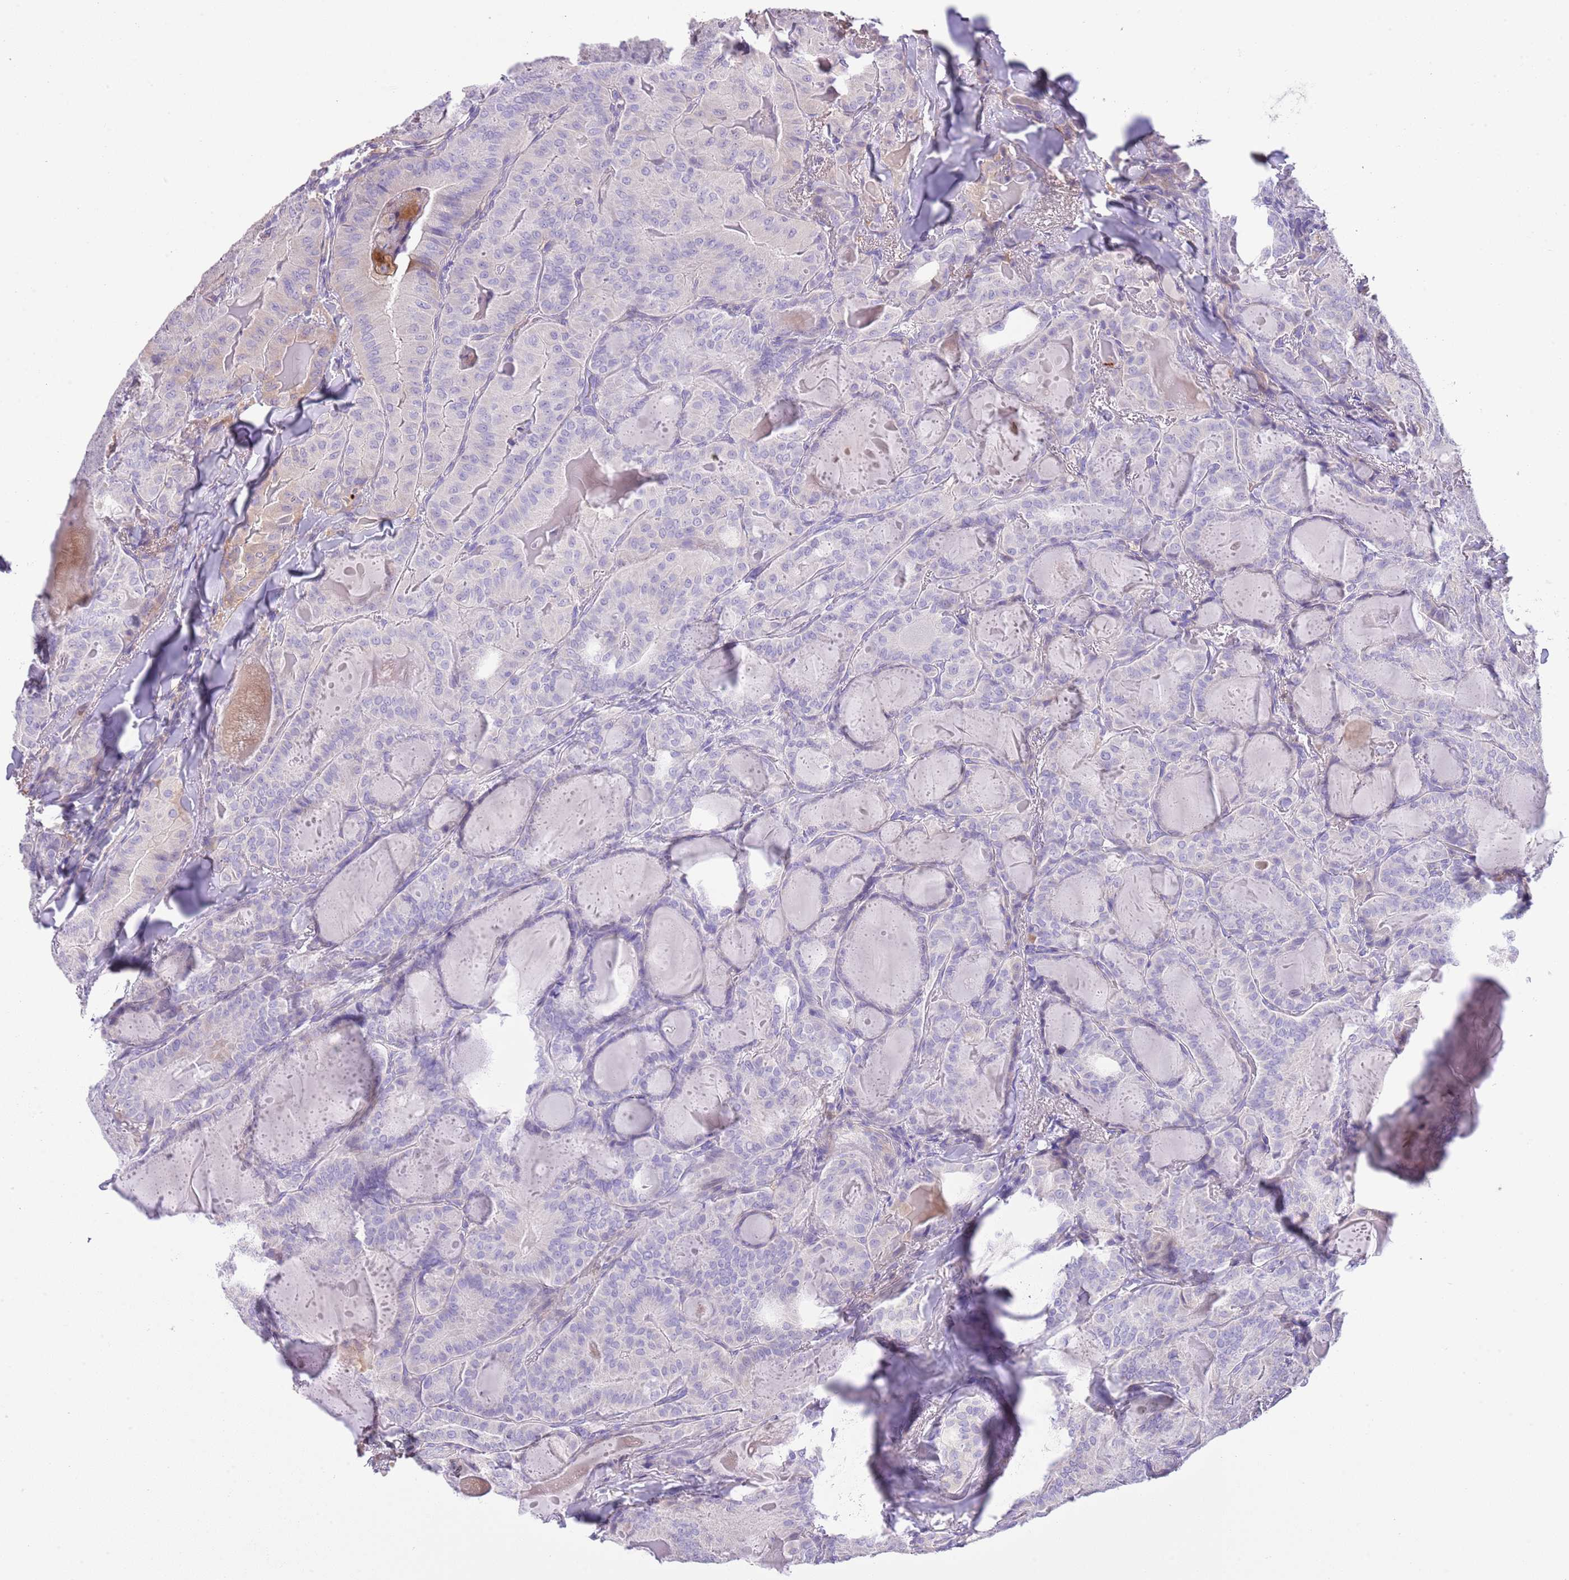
{"staining": {"intensity": "negative", "quantity": "none", "location": "none"}, "tissue": "thyroid cancer", "cell_type": "Tumor cells", "image_type": "cancer", "snomed": [{"axis": "morphology", "description": "Papillary adenocarcinoma, NOS"}, {"axis": "topography", "description": "Thyroid gland"}], "caption": "Immunohistochemical staining of thyroid cancer (papillary adenocarcinoma) displays no significant positivity in tumor cells.", "gene": "ABHD17C", "patient": {"sex": "female", "age": 68}}